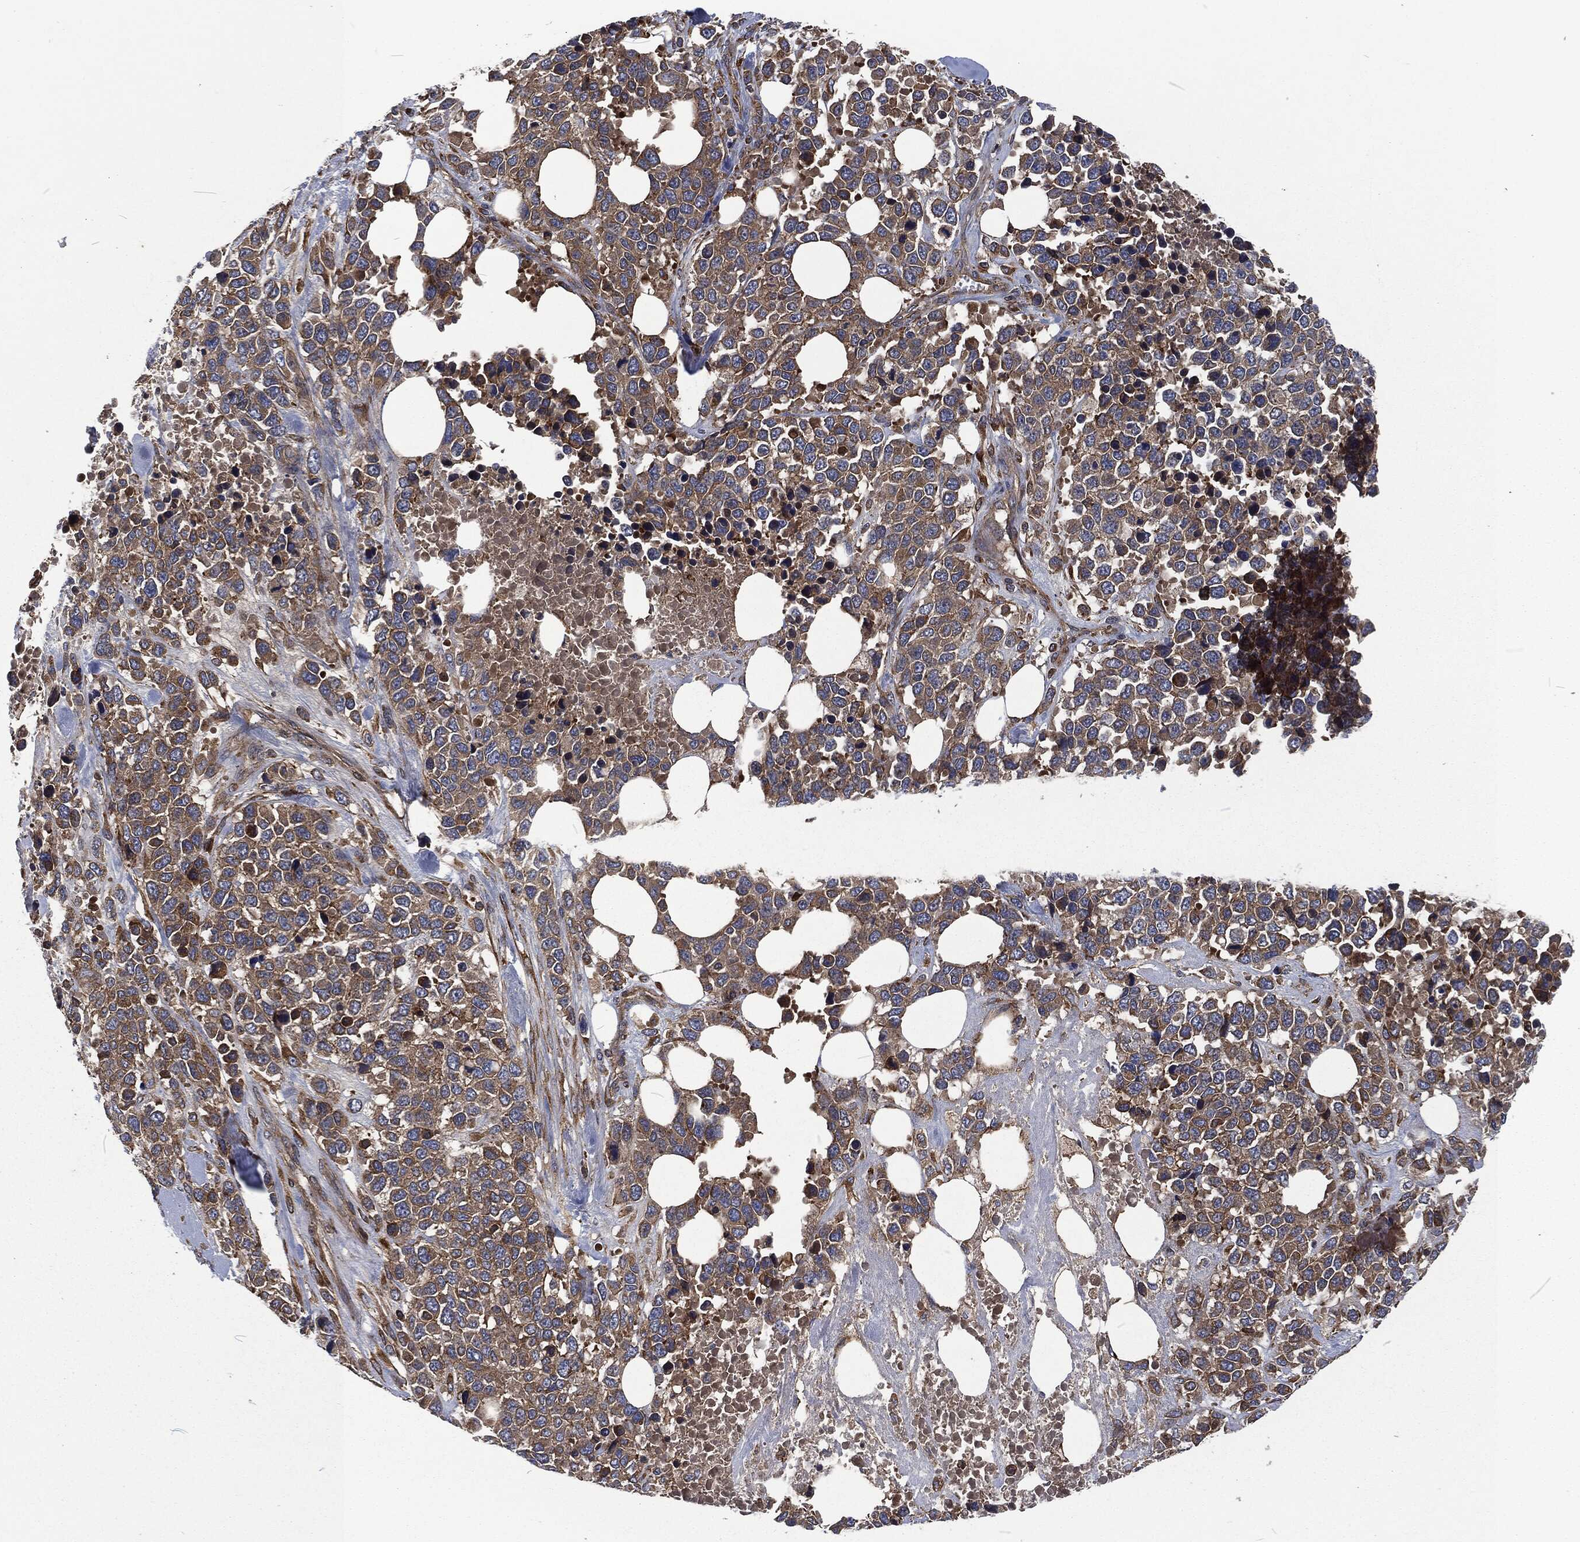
{"staining": {"intensity": "moderate", "quantity": ">75%", "location": "cytoplasmic/membranous"}, "tissue": "melanoma", "cell_type": "Tumor cells", "image_type": "cancer", "snomed": [{"axis": "morphology", "description": "Malignant melanoma, Metastatic site"}, {"axis": "topography", "description": "Skin"}], "caption": "IHC staining of melanoma, which reveals medium levels of moderate cytoplasmic/membranous positivity in about >75% of tumor cells indicating moderate cytoplasmic/membranous protein expression. The staining was performed using DAB (3,3'-diaminobenzidine) (brown) for protein detection and nuclei were counterstained in hematoxylin (blue).", "gene": "LGALS9", "patient": {"sex": "male", "age": 84}}